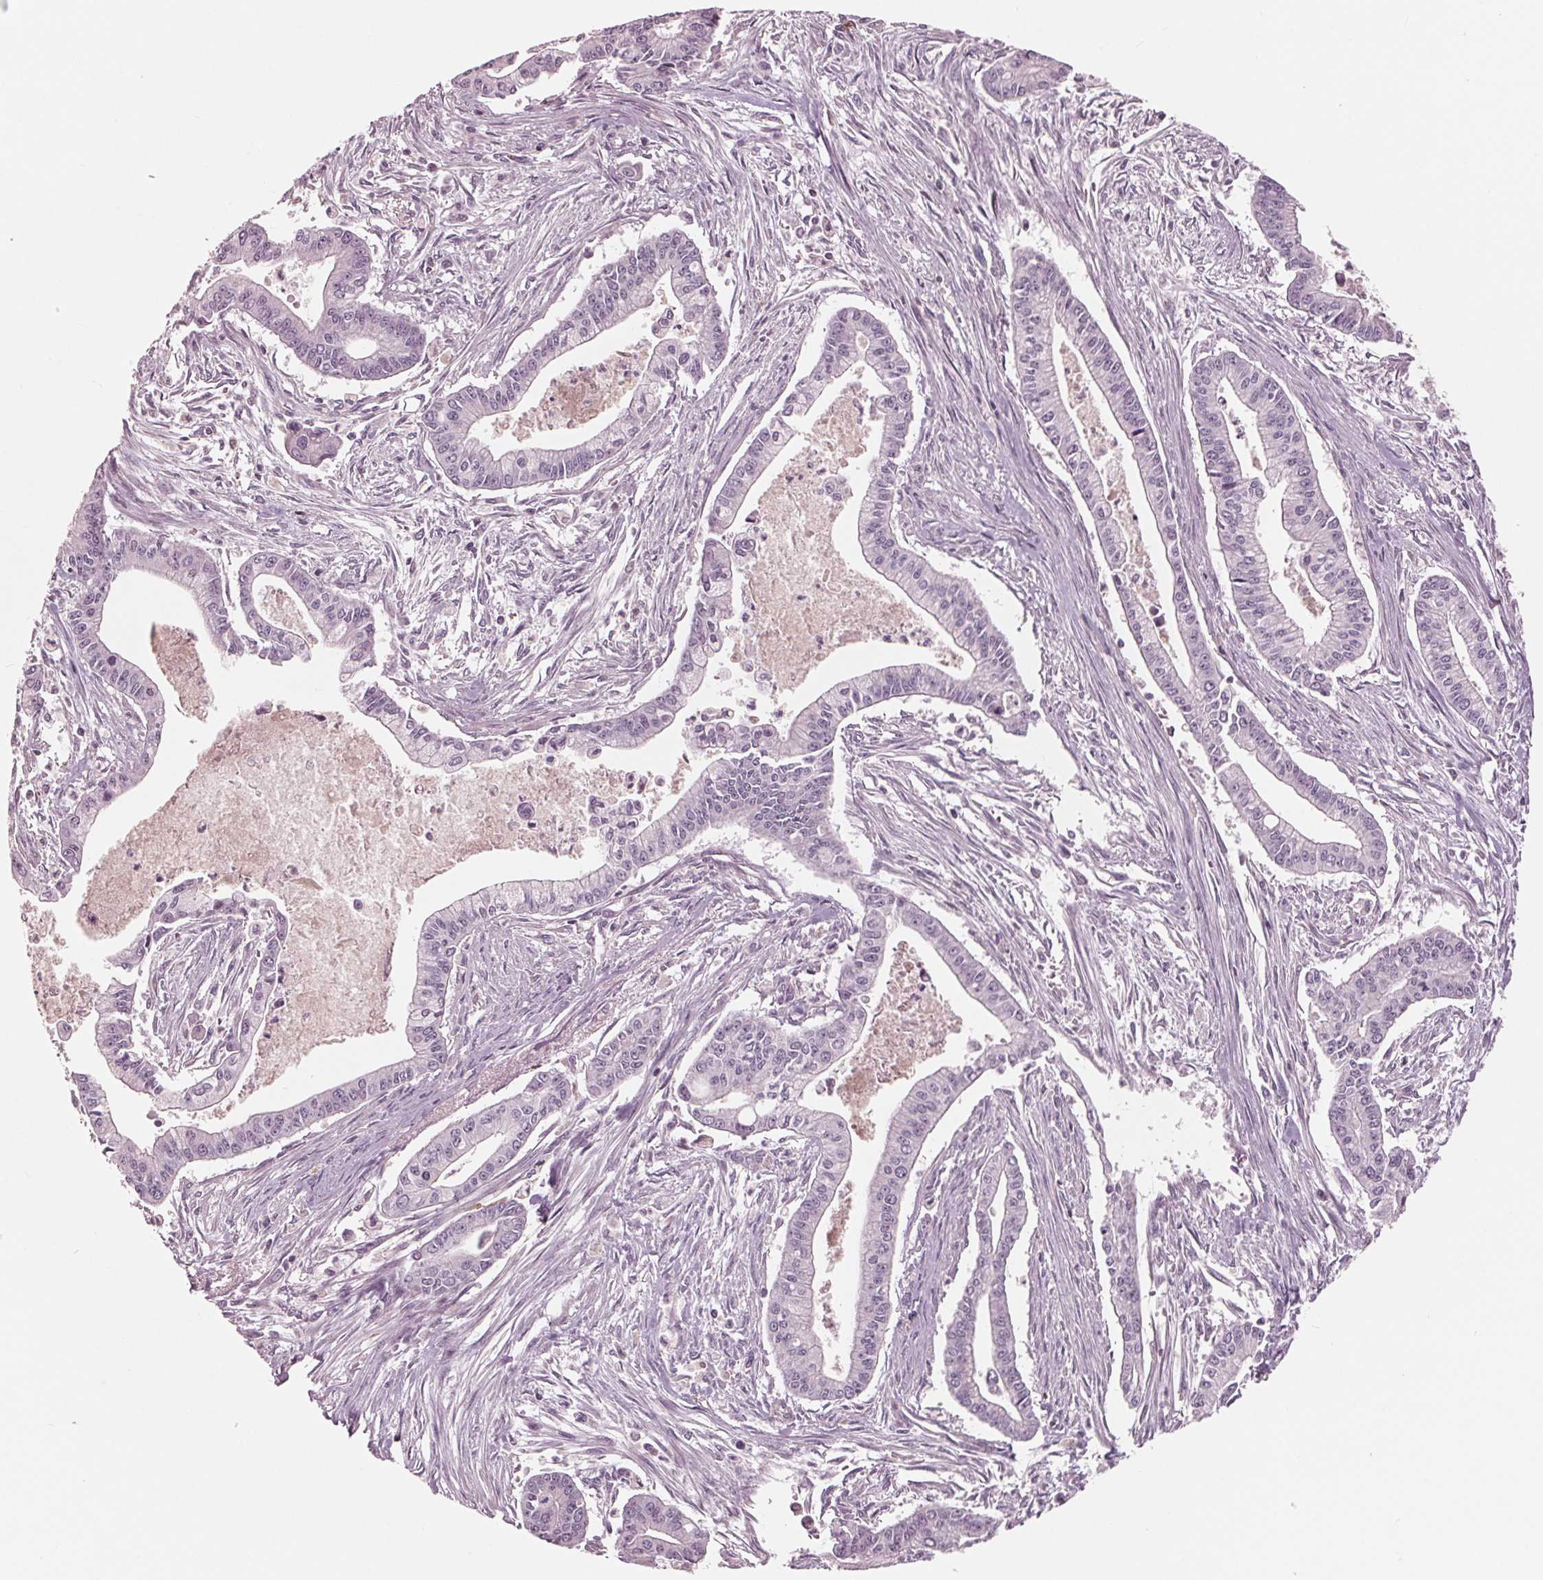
{"staining": {"intensity": "negative", "quantity": "none", "location": "none"}, "tissue": "pancreatic cancer", "cell_type": "Tumor cells", "image_type": "cancer", "snomed": [{"axis": "morphology", "description": "Adenocarcinoma, NOS"}, {"axis": "topography", "description": "Pancreas"}], "caption": "This micrograph is of pancreatic adenocarcinoma stained with IHC to label a protein in brown with the nuclei are counter-stained blue. There is no expression in tumor cells.", "gene": "ING3", "patient": {"sex": "female", "age": 65}}